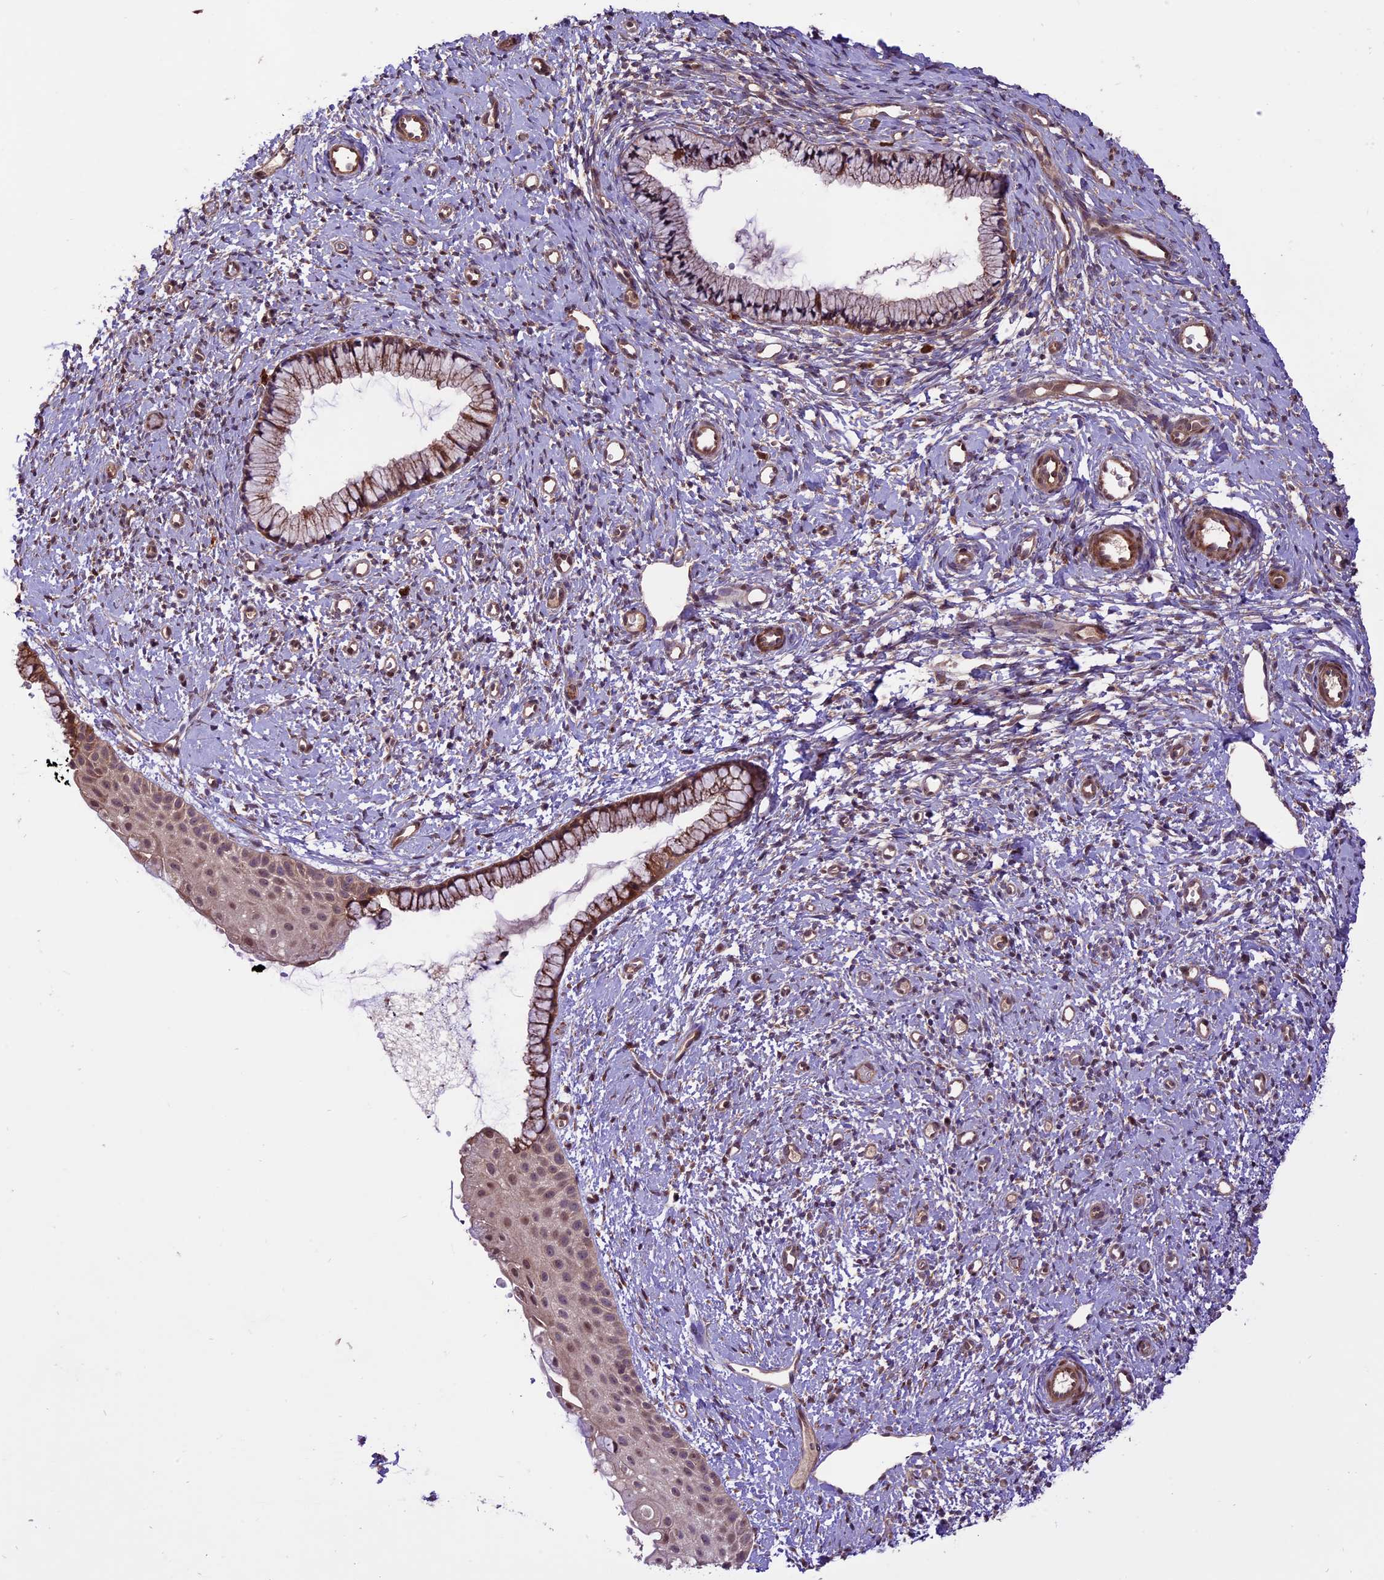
{"staining": {"intensity": "moderate", "quantity": ">75%", "location": "cytoplasmic/membranous"}, "tissue": "cervix", "cell_type": "Glandular cells", "image_type": "normal", "snomed": [{"axis": "morphology", "description": "Normal tissue, NOS"}, {"axis": "topography", "description": "Cervix"}], "caption": "Protein positivity by immunohistochemistry shows moderate cytoplasmic/membranous positivity in about >75% of glandular cells in unremarkable cervix.", "gene": "HDAC5", "patient": {"sex": "female", "age": 57}}